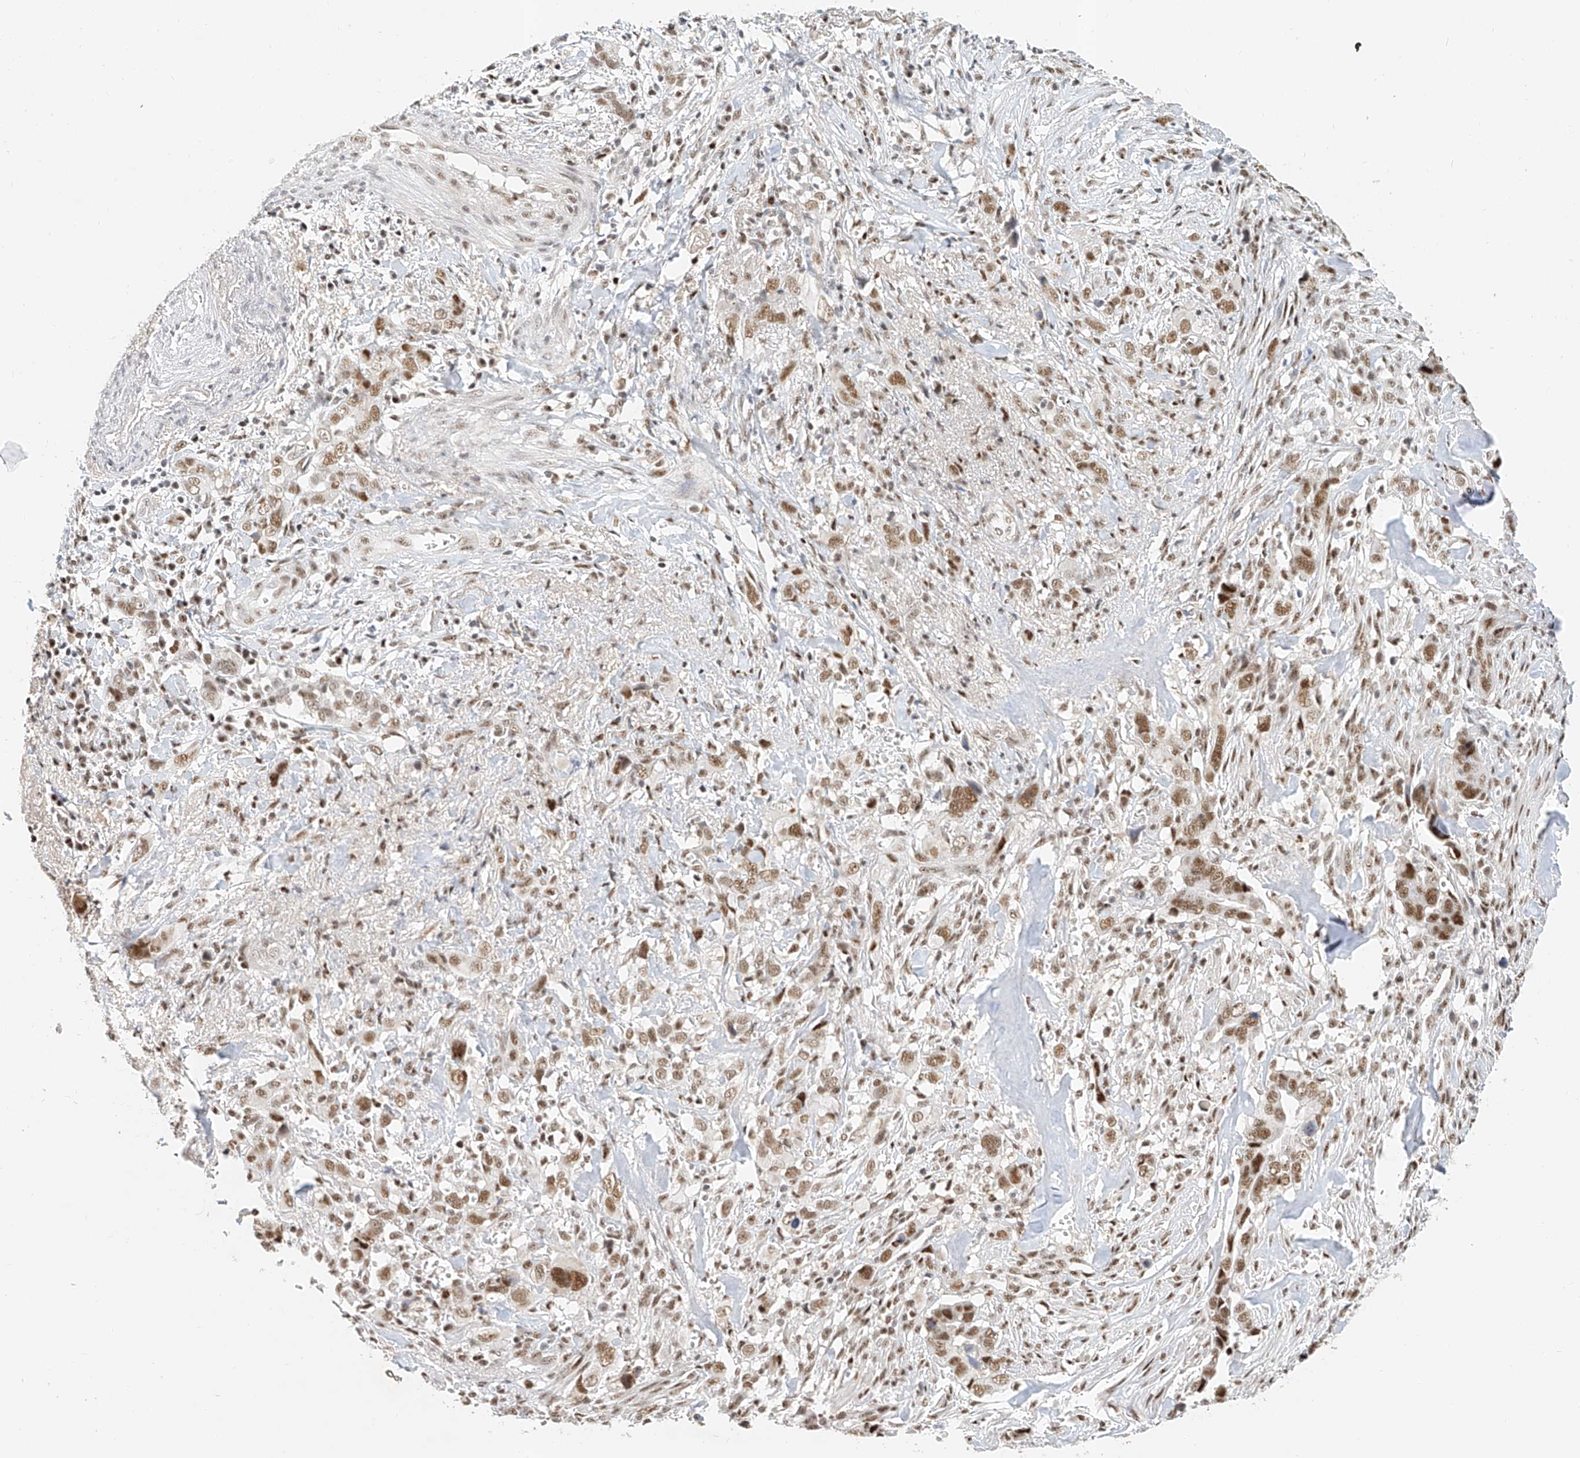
{"staining": {"intensity": "moderate", "quantity": ">75%", "location": "nuclear"}, "tissue": "liver cancer", "cell_type": "Tumor cells", "image_type": "cancer", "snomed": [{"axis": "morphology", "description": "Cholangiocarcinoma"}, {"axis": "topography", "description": "Liver"}], "caption": "Moderate nuclear positivity is identified in approximately >75% of tumor cells in cholangiocarcinoma (liver).", "gene": "CXorf58", "patient": {"sex": "female", "age": 79}}